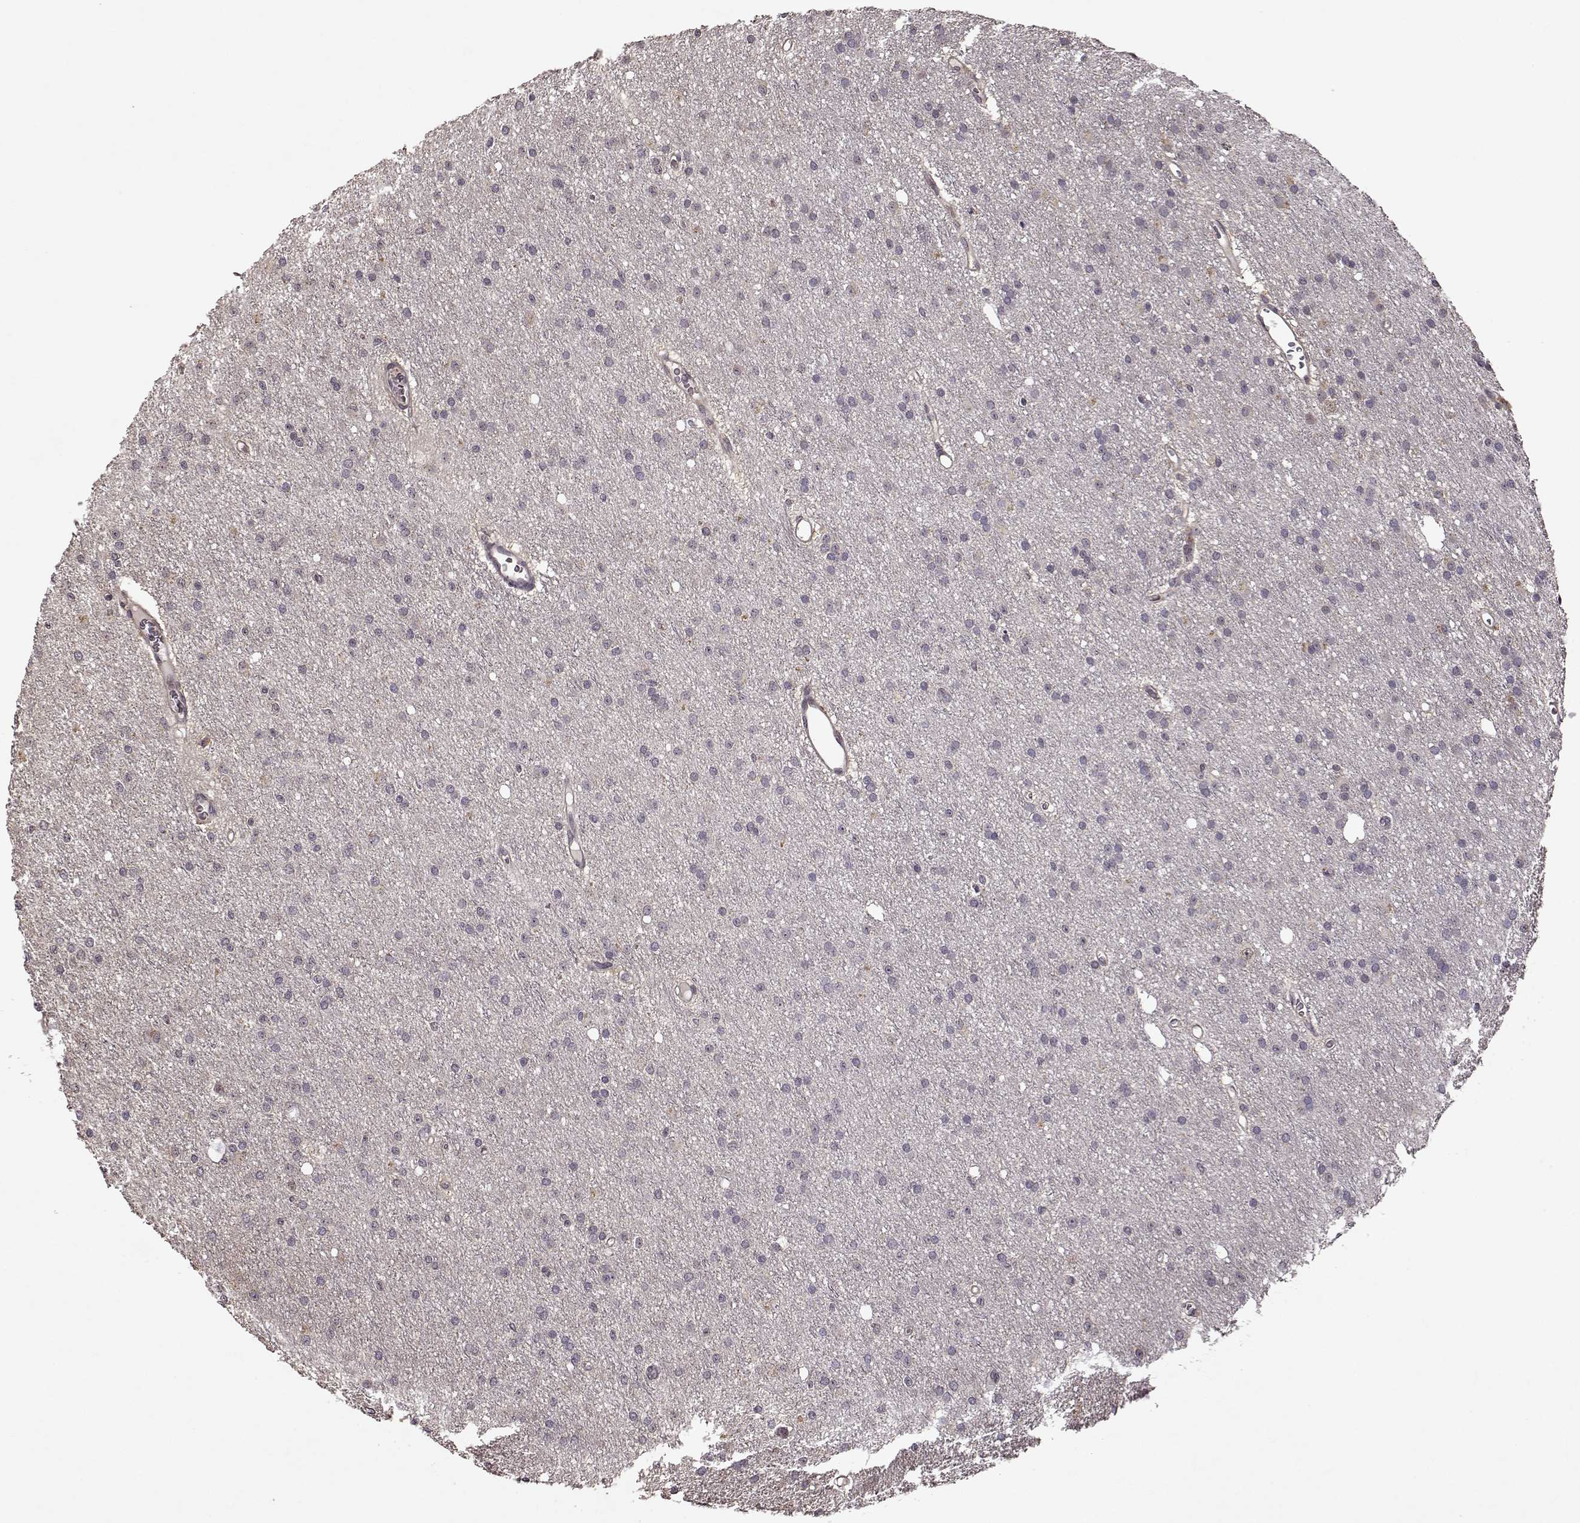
{"staining": {"intensity": "negative", "quantity": "none", "location": "none"}, "tissue": "glioma", "cell_type": "Tumor cells", "image_type": "cancer", "snomed": [{"axis": "morphology", "description": "Glioma, malignant, Low grade"}, {"axis": "topography", "description": "Brain"}], "caption": "This histopathology image is of glioma stained with IHC to label a protein in brown with the nuclei are counter-stained blue. There is no expression in tumor cells.", "gene": "CRB1", "patient": {"sex": "male", "age": 27}}